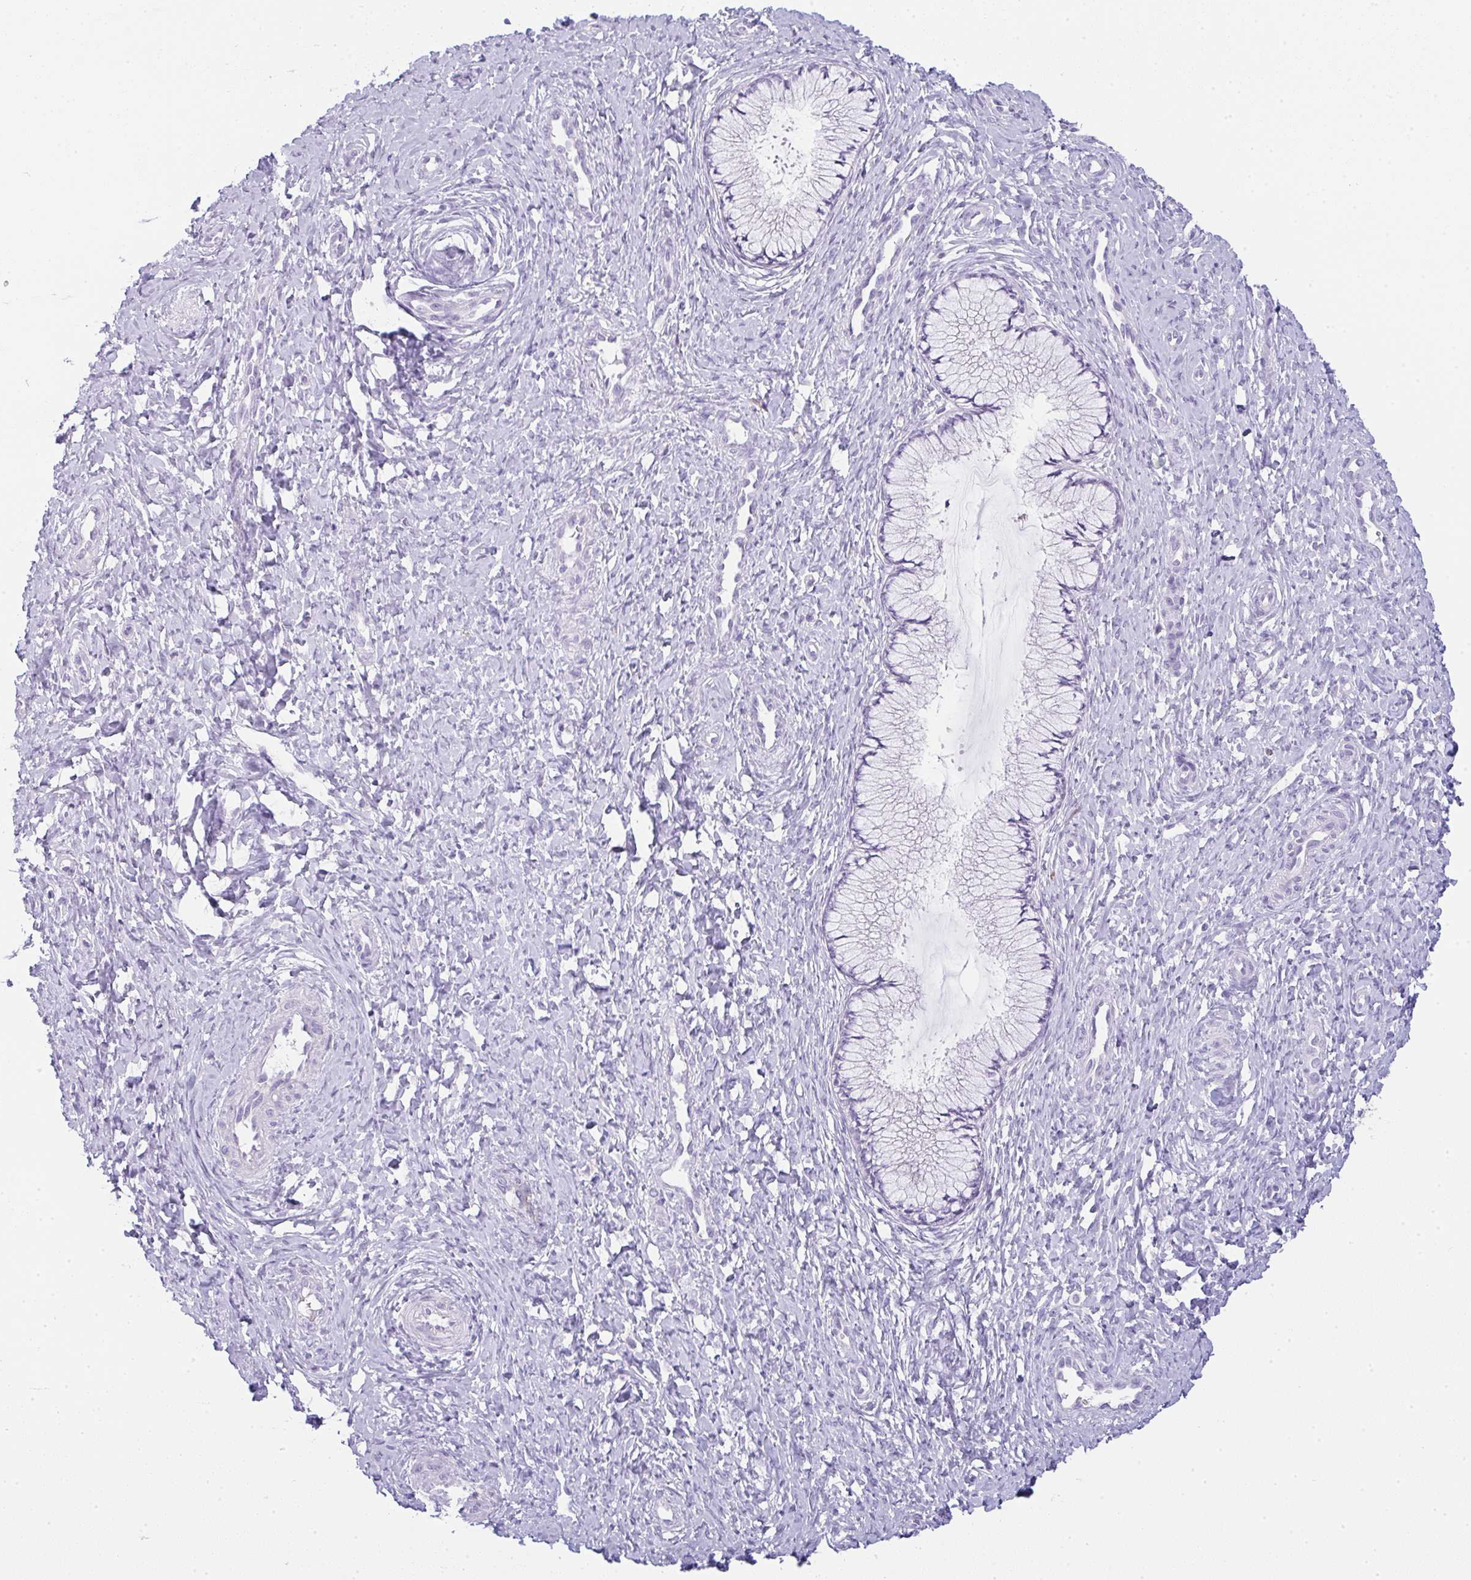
{"staining": {"intensity": "negative", "quantity": "none", "location": "none"}, "tissue": "cervix", "cell_type": "Glandular cells", "image_type": "normal", "snomed": [{"axis": "morphology", "description": "Normal tissue, NOS"}, {"axis": "topography", "description": "Cervix"}], "caption": "Immunohistochemistry of unremarkable human cervix demonstrates no expression in glandular cells.", "gene": "LPAR4", "patient": {"sex": "female", "age": 37}}